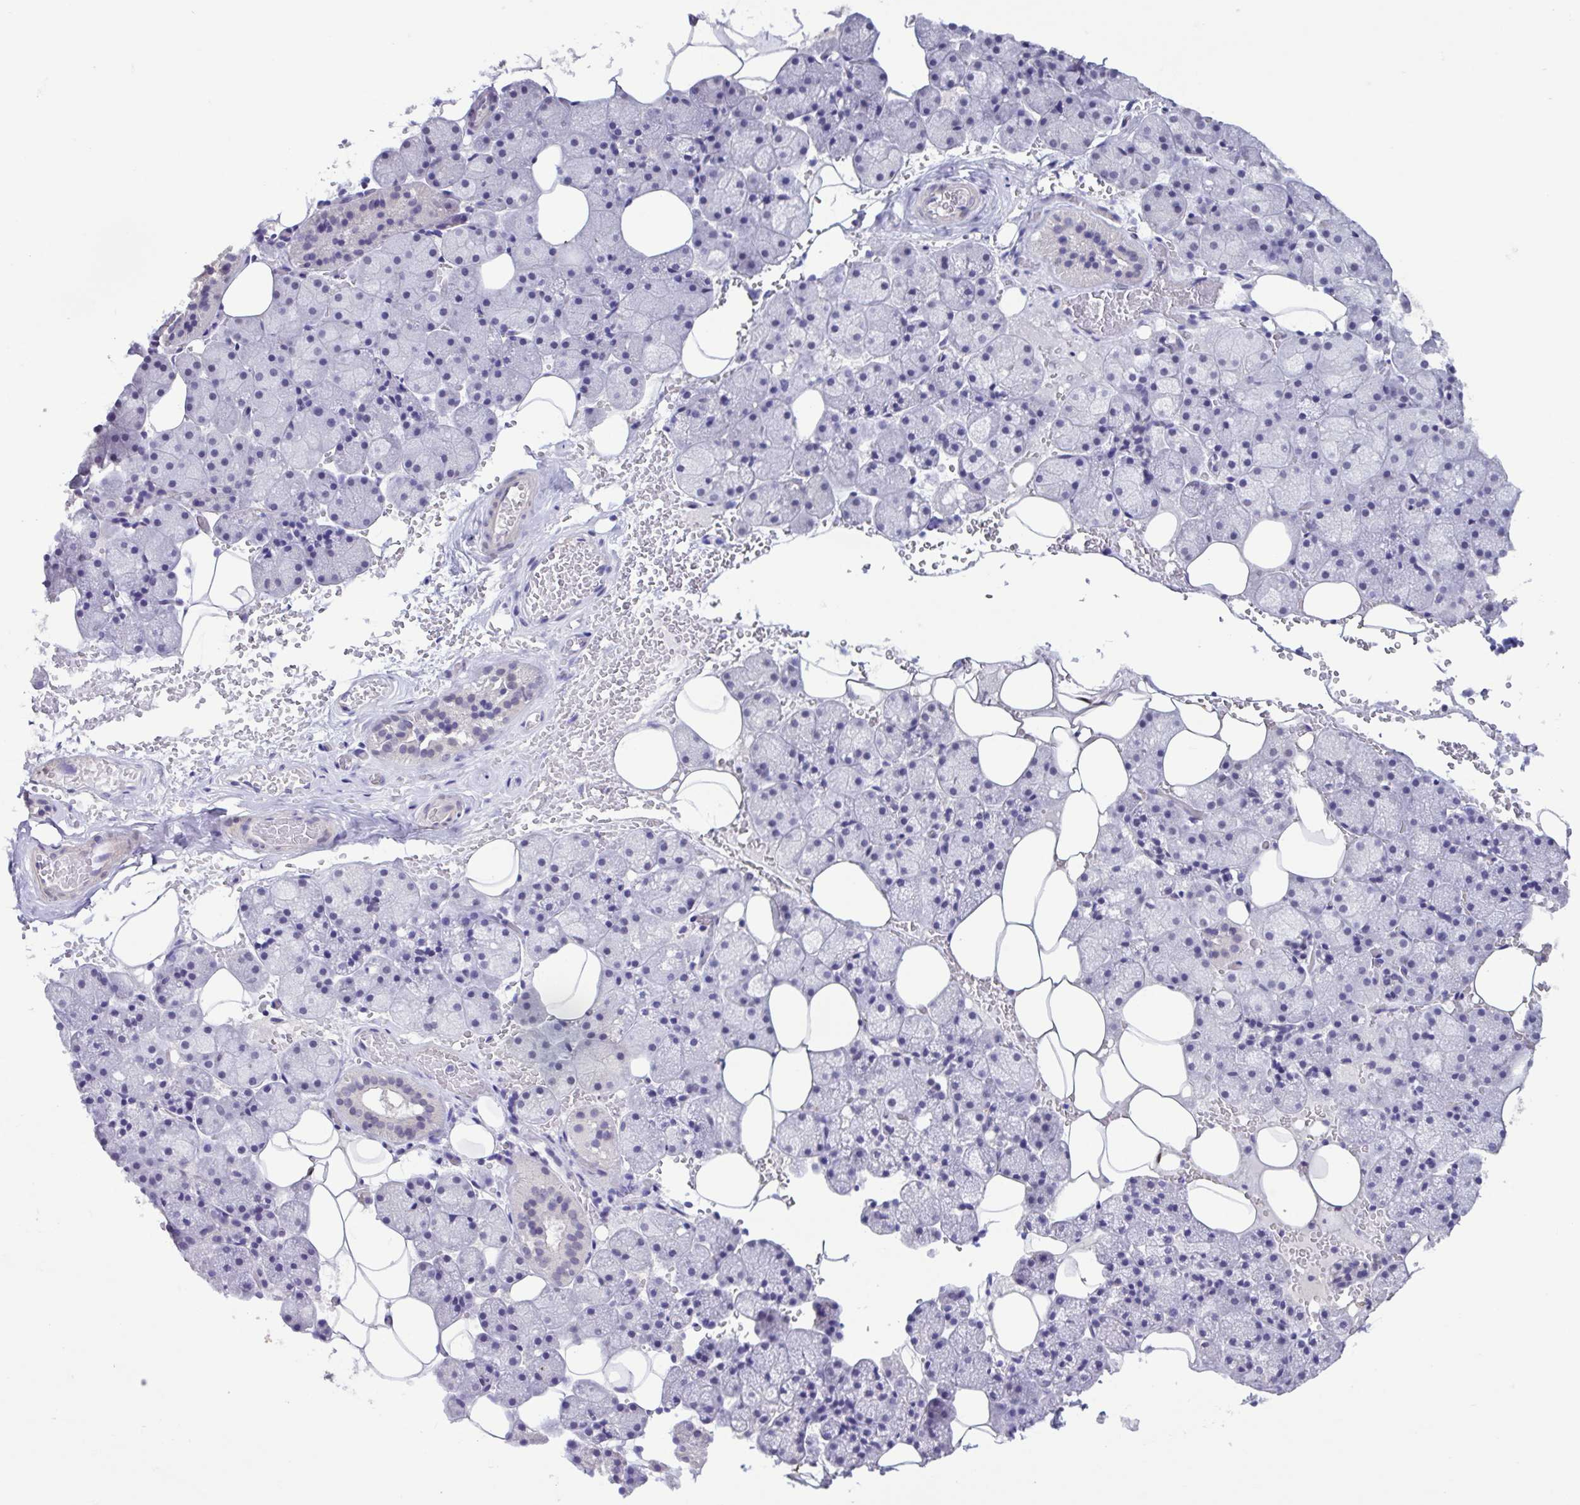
{"staining": {"intensity": "moderate", "quantity": "<25%", "location": "nuclear"}, "tissue": "salivary gland", "cell_type": "Glandular cells", "image_type": "normal", "snomed": [{"axis": "morphology", "description": "Normal tissue, NOS"}, {"axis": "topography", "description": "Salivary gland"}, {"axis": "topography", "description": "Peripheral nerve tissue"}], "caption": "High-power microscopy captured an immunohistochemistry image of unremarkable salivary gland, revealing moderate nuclear positivity in about <25% of glandular cells. The protein of interest is stained brown, and the nuclei are stained in blue (DAB IHC with brightfield microscopy, high magnification).", "gene": "ACTRT3", "patient": {"sex": "male", "age": 38}}